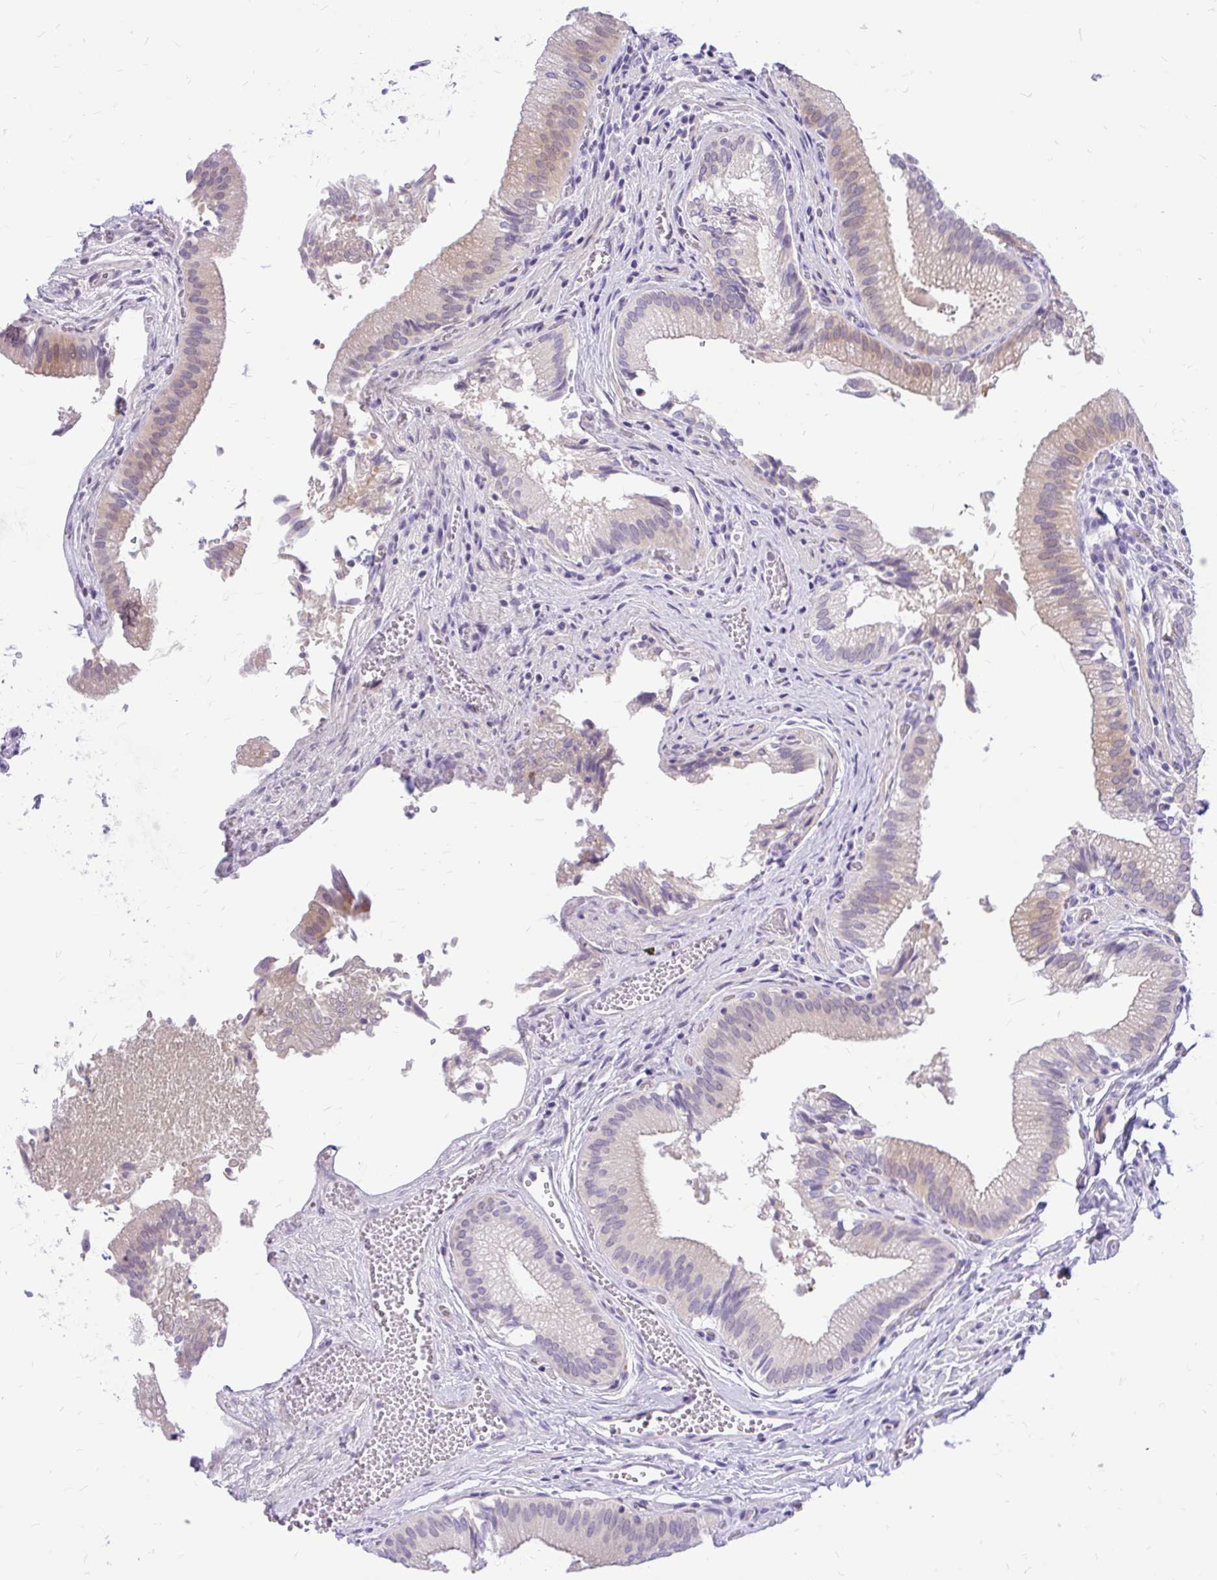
{"staining": {"intensity": "weak", "quantity": "<25%", "location": "cytoplasmic/membranous"}, "tissue": "gallbladder", "cell_type": "Glandular cells", "image_type": "normal", "snomed": [{"axis": "morphology", "description": "Normal tissue, NOS"}, {"axis": "topography", "description": "Gallbladder"}, {"axis": "topography", "description": "Peripheral nerve tissue"}], "caption": "DAB immunohistochemical staining of normal gallbladder shows no significant expression in glandular cells. (DAB (3,3'-diaminobenzidine) immunohistochemistry (IHC), high magnification).", "gene": "MAP1LC3A", "patient": {"sex": "male", "age": 17}}